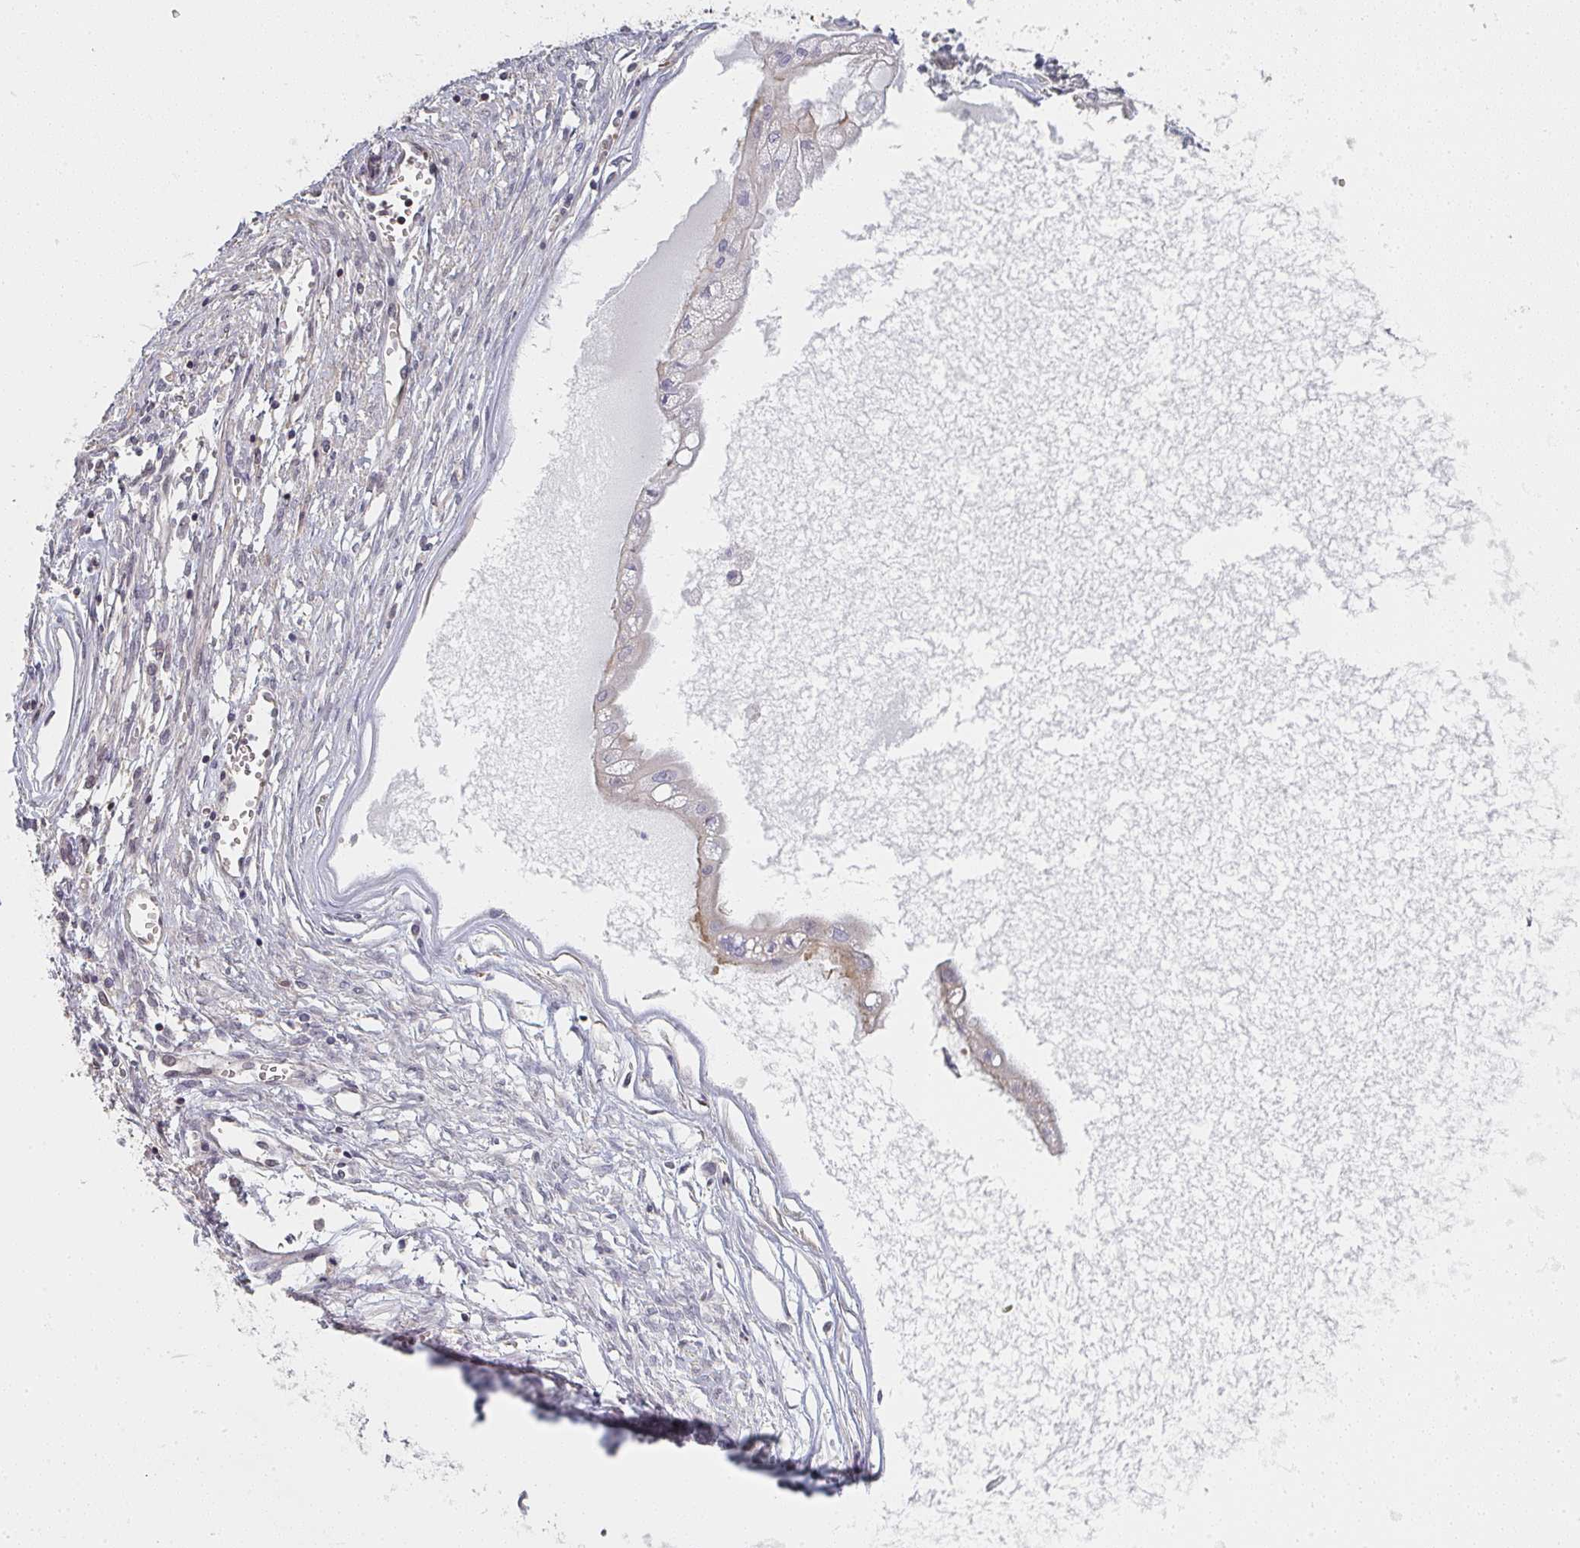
{"staining": {"intensity": "negative", "quantity": "none", "location": "none"}, "tissue": "ovarian cancer", "cell_type": "Tumor cells", "image_type": "cancer", "snomed": [{"axis": "morphology", "description": "Cystadenocarcinoma, mucinous, NOS"}, {"axis": "topography", "description": "Ovary"}], "caption": "Human mucinous cystadenocarcinoma (ovarian) stained for a protein using IHC reveals no staining in tumor cells.", "gene": "RANGRF", "patient": {"sex": "female", "age": 34}}